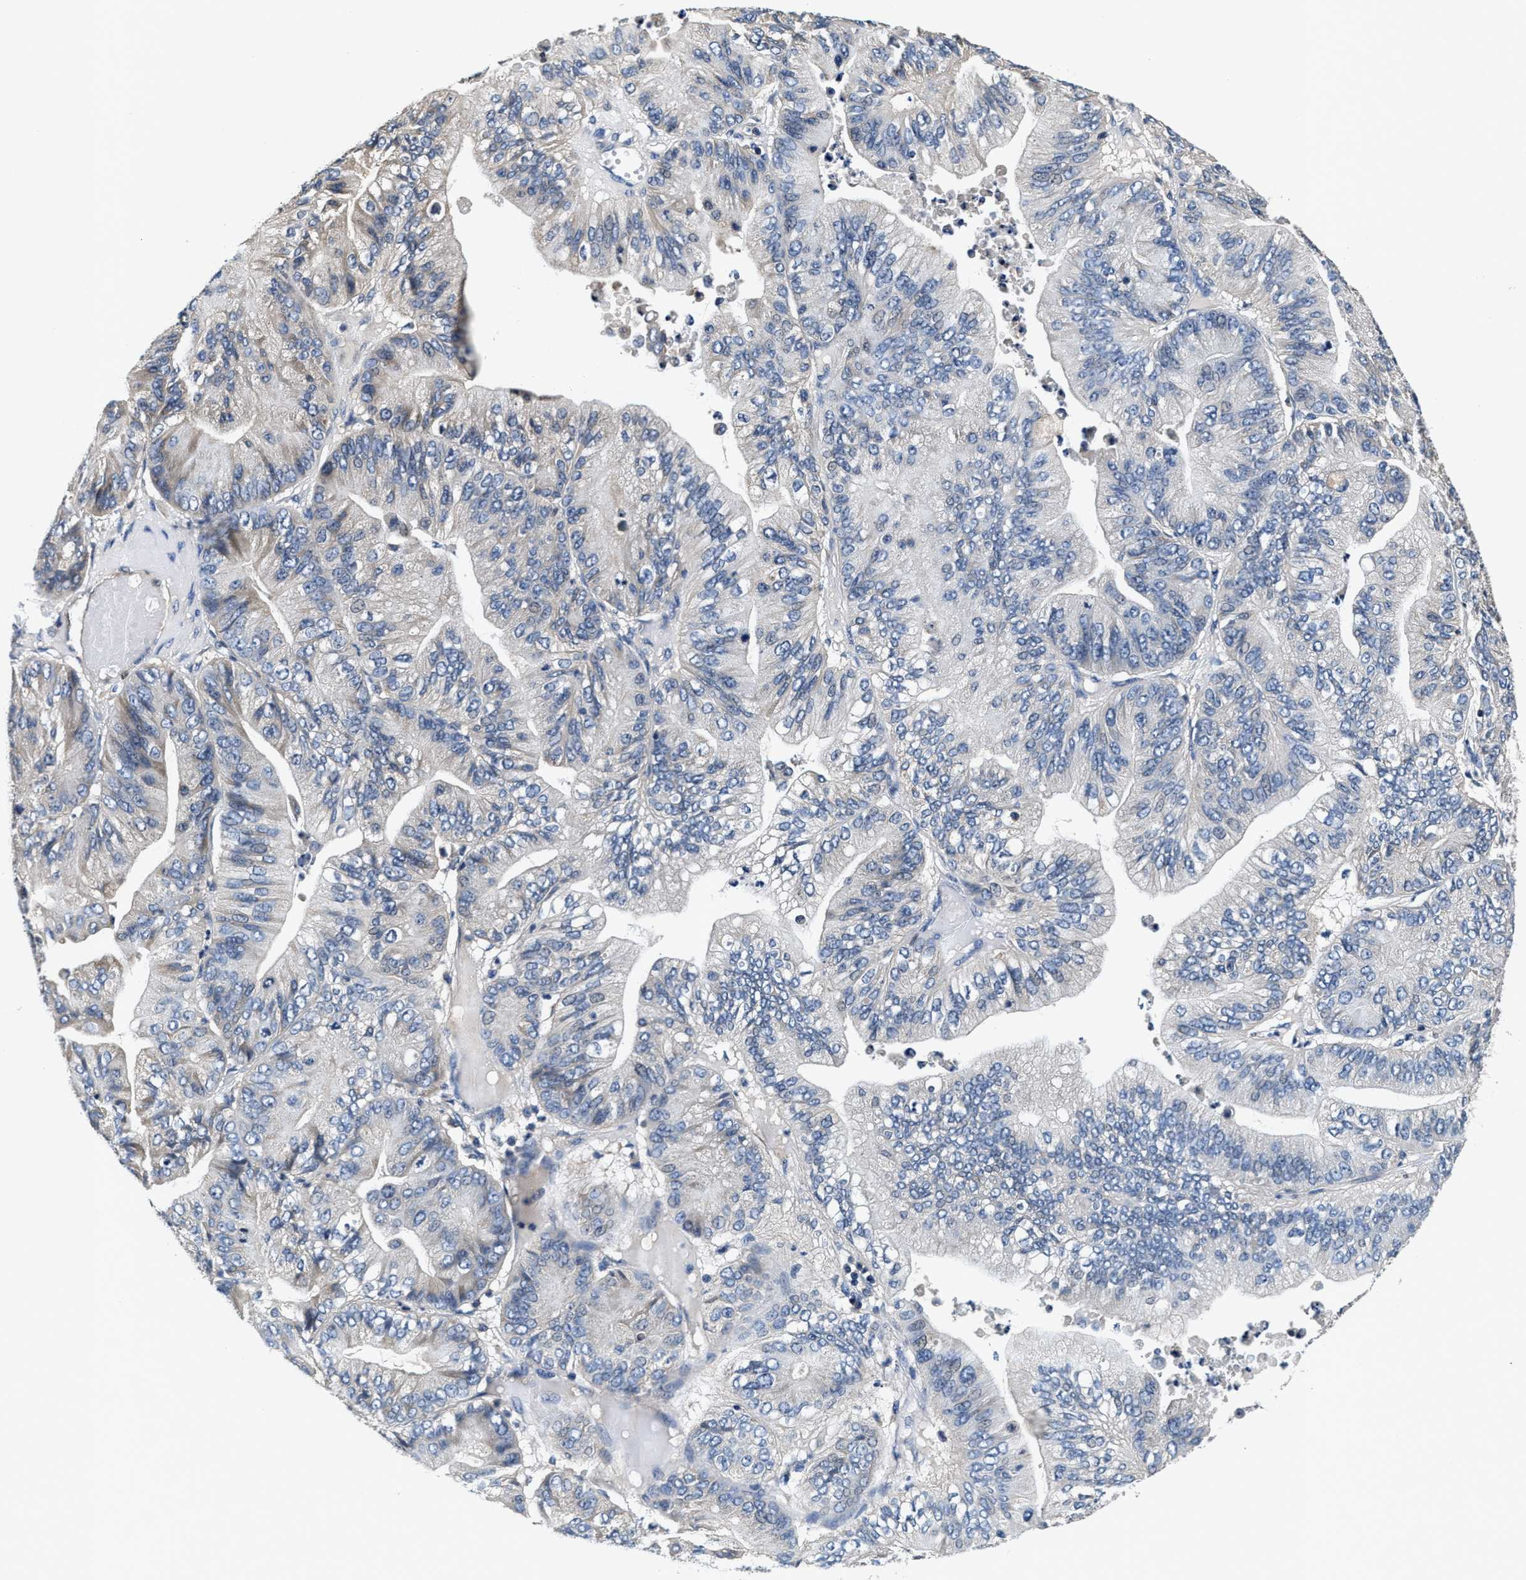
{"staining": {"intensity": "negative", "quantity": "none", "location": "none"}, "tissue": "ovarian cancer", "cell_type": "Tumor cells", "image_type": "cancer", "snomed": [{"axis": "morphology", "description": "Cystadenocarcinoma, mucinous, NOS"}, {"axis": "topography", "description": "Ovary"}], "caption": "Tumor cells show no significant protein positivity in ovarian cancer. (DAB immunohistochemistry (IHC) with hematoxylin counter stain).", "gene": "ANKIB1", "patient": {"sex": "female", "age": 61}}